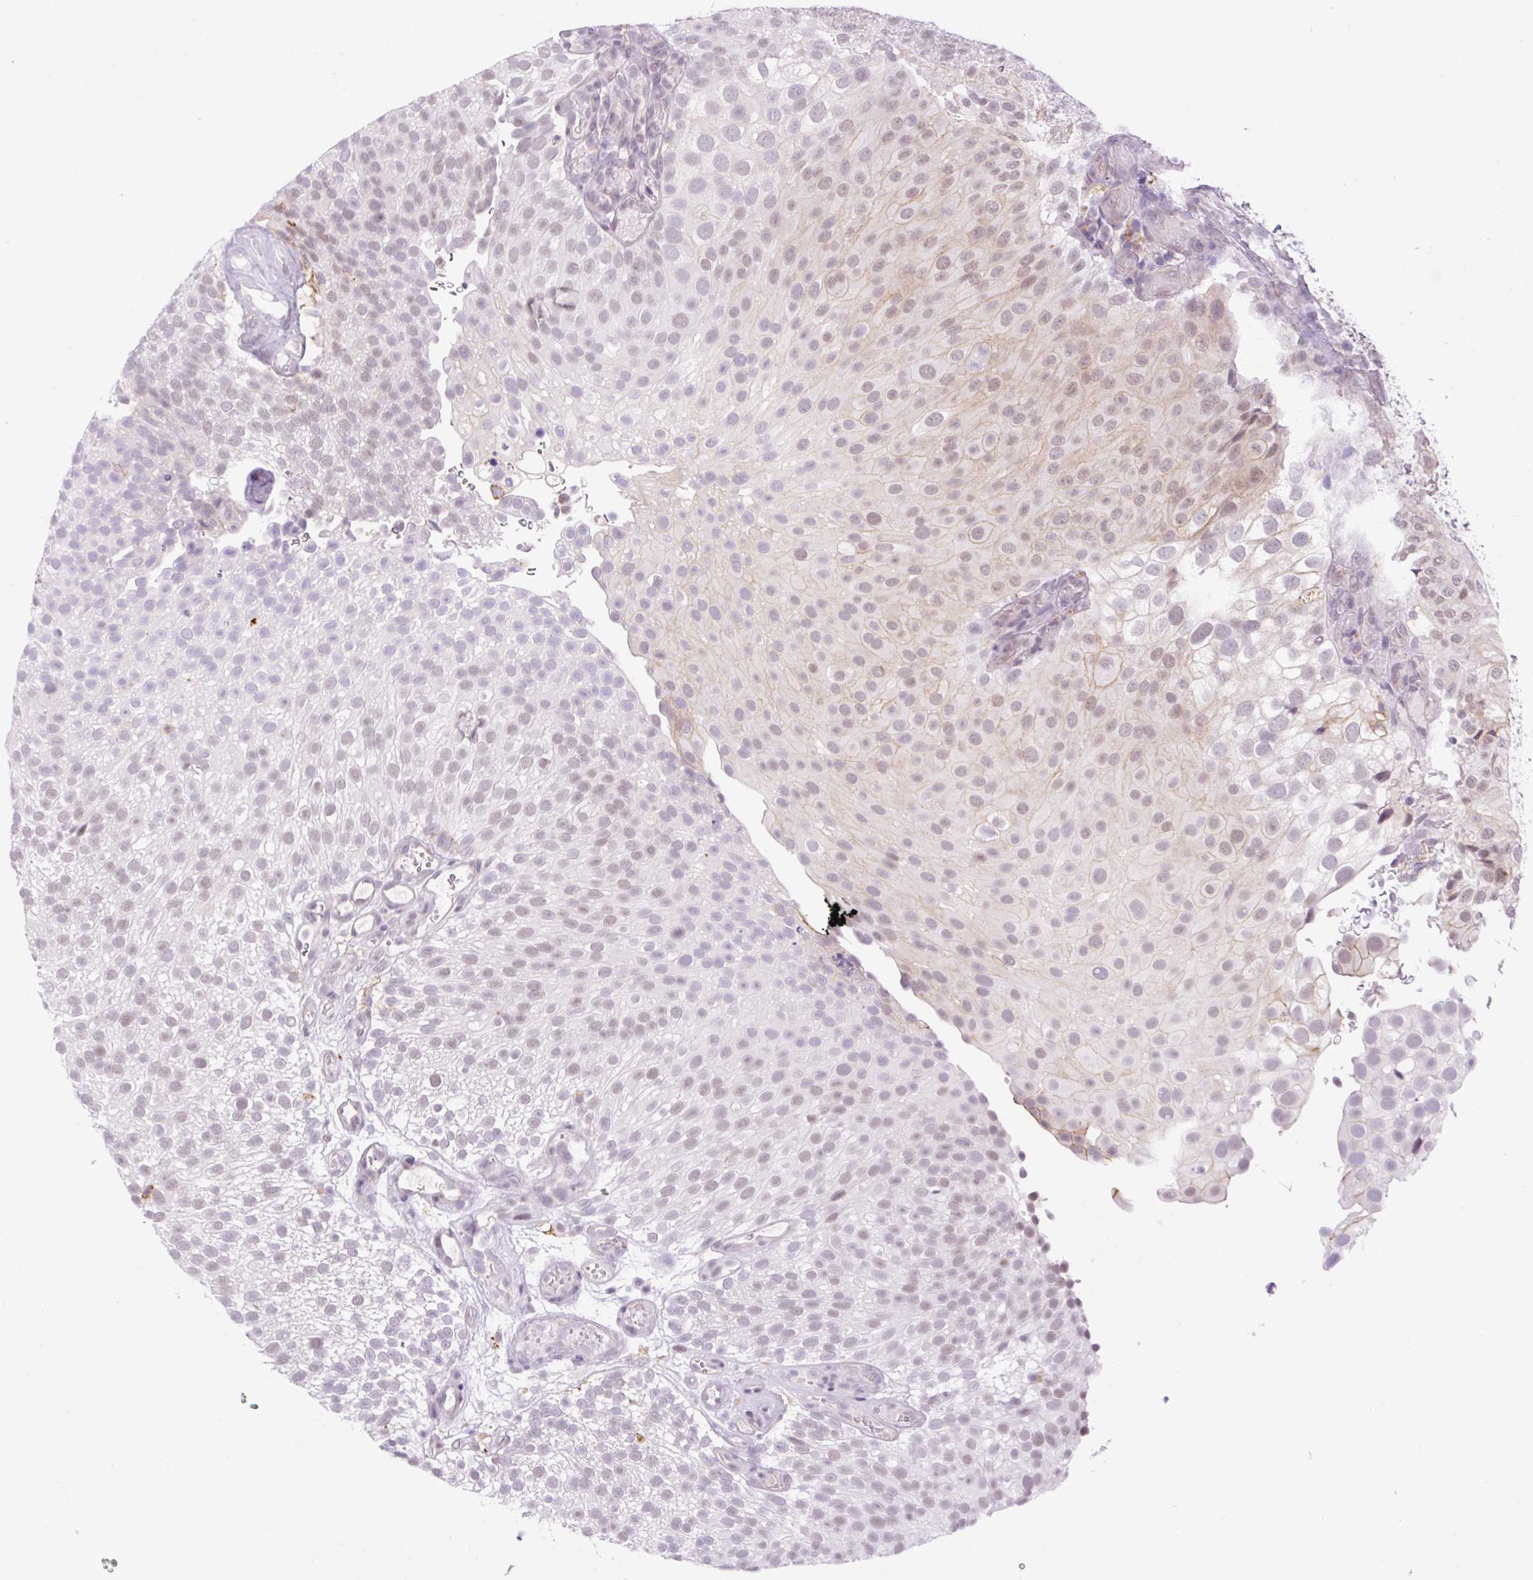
{"staining": {"intensity": "weak", "quantity": ">75%", "location": "nuclear"}, "tissue": "urothelial cancer", "cell_type": "Tumor cells", "image_type": "cancer", "snomed": [{"axis": "morphology", "description": "Urothelial carcinoma, Low grade"}, {"axis": "topography", "description": "Urinary bladder"}], "caption": "Weak nuclear protein staining is identified in approximately >75% of tumor cells in urothelial carcinoma (low-grade).", "gene": "PALM3", "patient": {"sex": "male", "age": 78}}